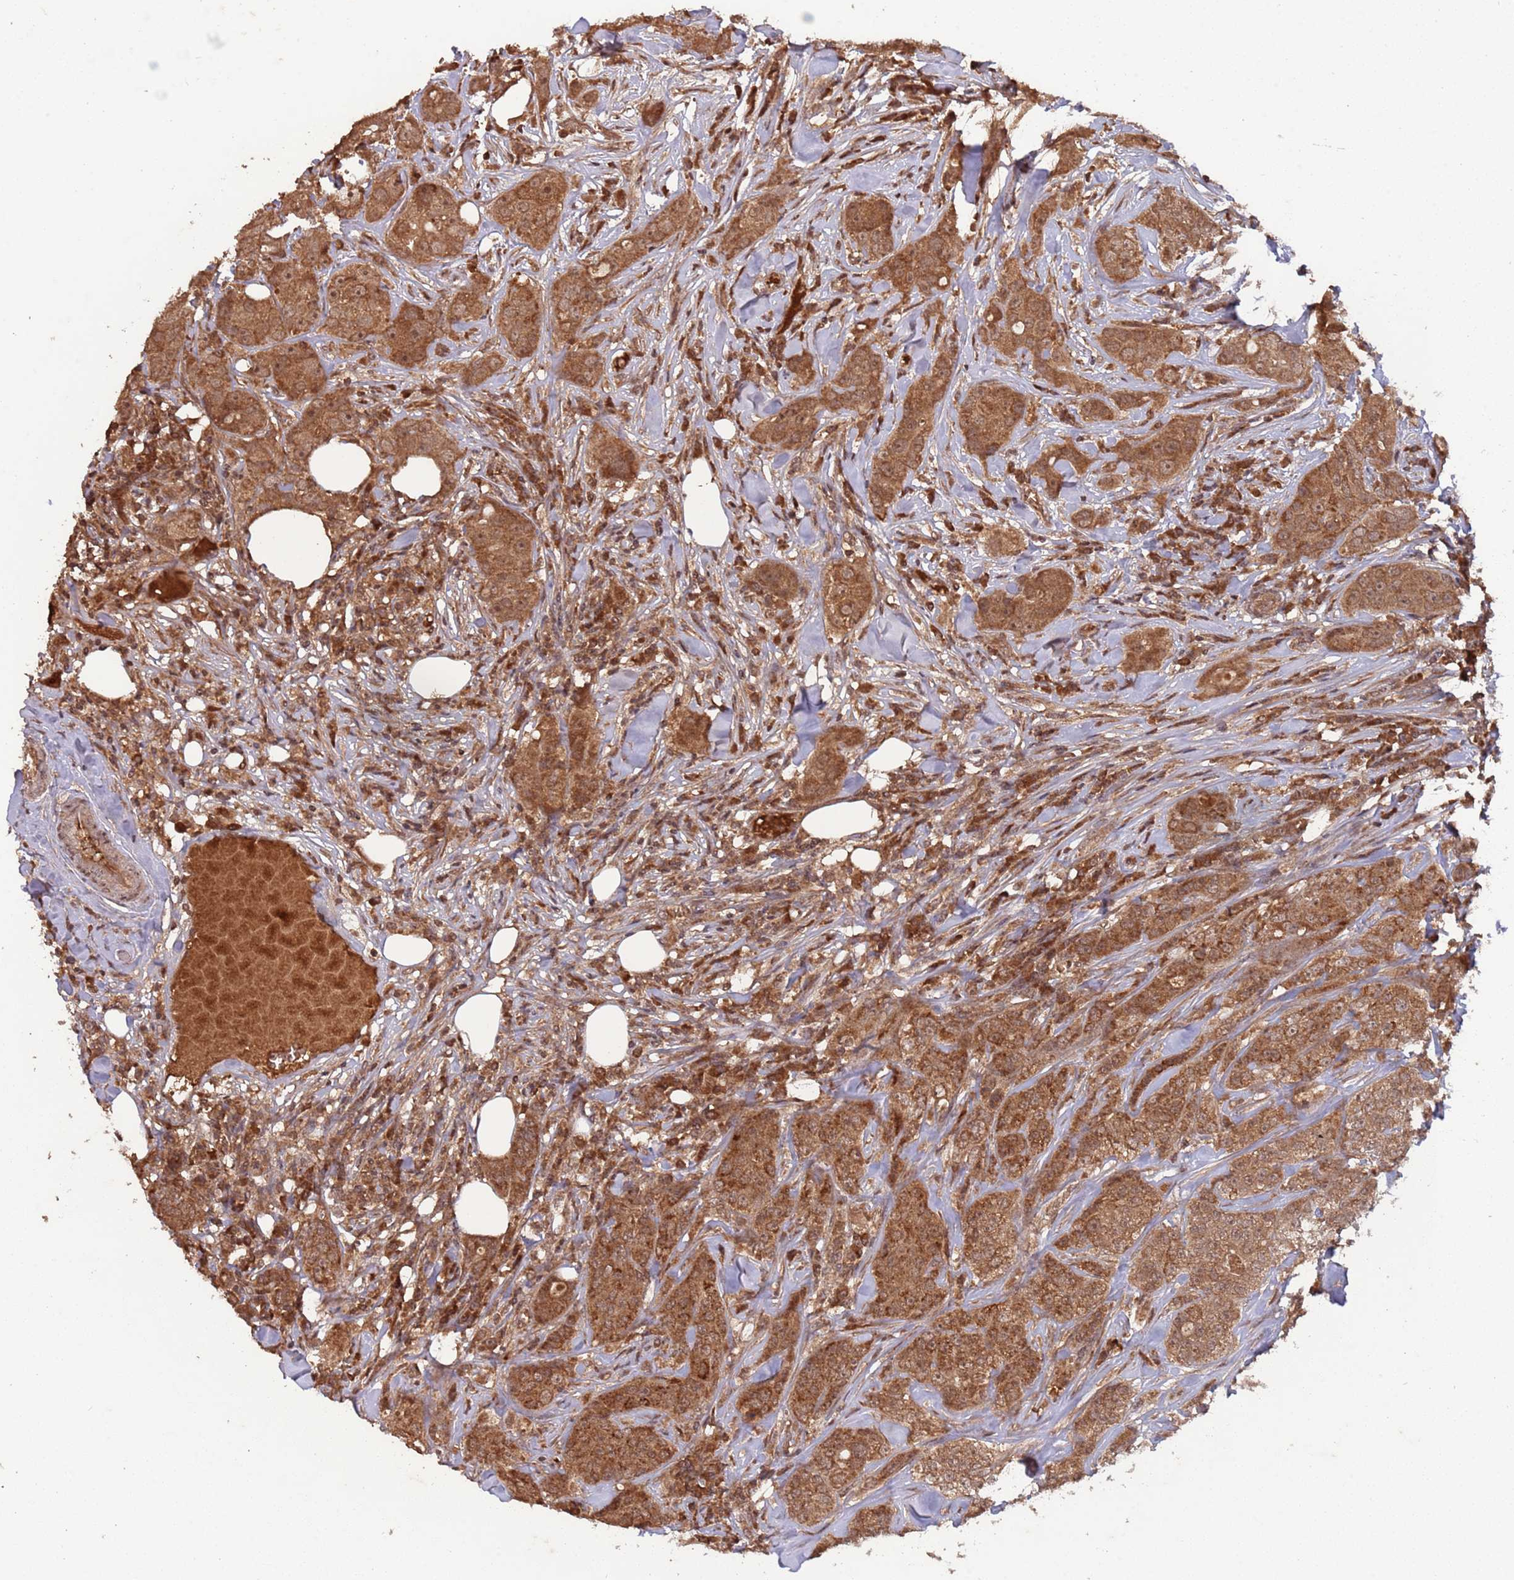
{"staining": {"intensity": "moderate", "quantity": ">75%", "location": "cytoplasmic/membranous,nuclear"}, "tissue": "breast cancer", "cell_type": "Tumor cells", "image_type": "cancer", "snomed": [{"axis": "morphology", "description": "Duct carcinoma"}, {"axis": "topography", "description": "Breast"}], "caption": "Breast cancer was stained to show a protein in brown. There is medium levels of moderate cytoplasmic/membranous and nuclear staining in approximately >75% of tumor cells.", "gene": "ERI1", "patient": {"sex": "female", "age": 43}}